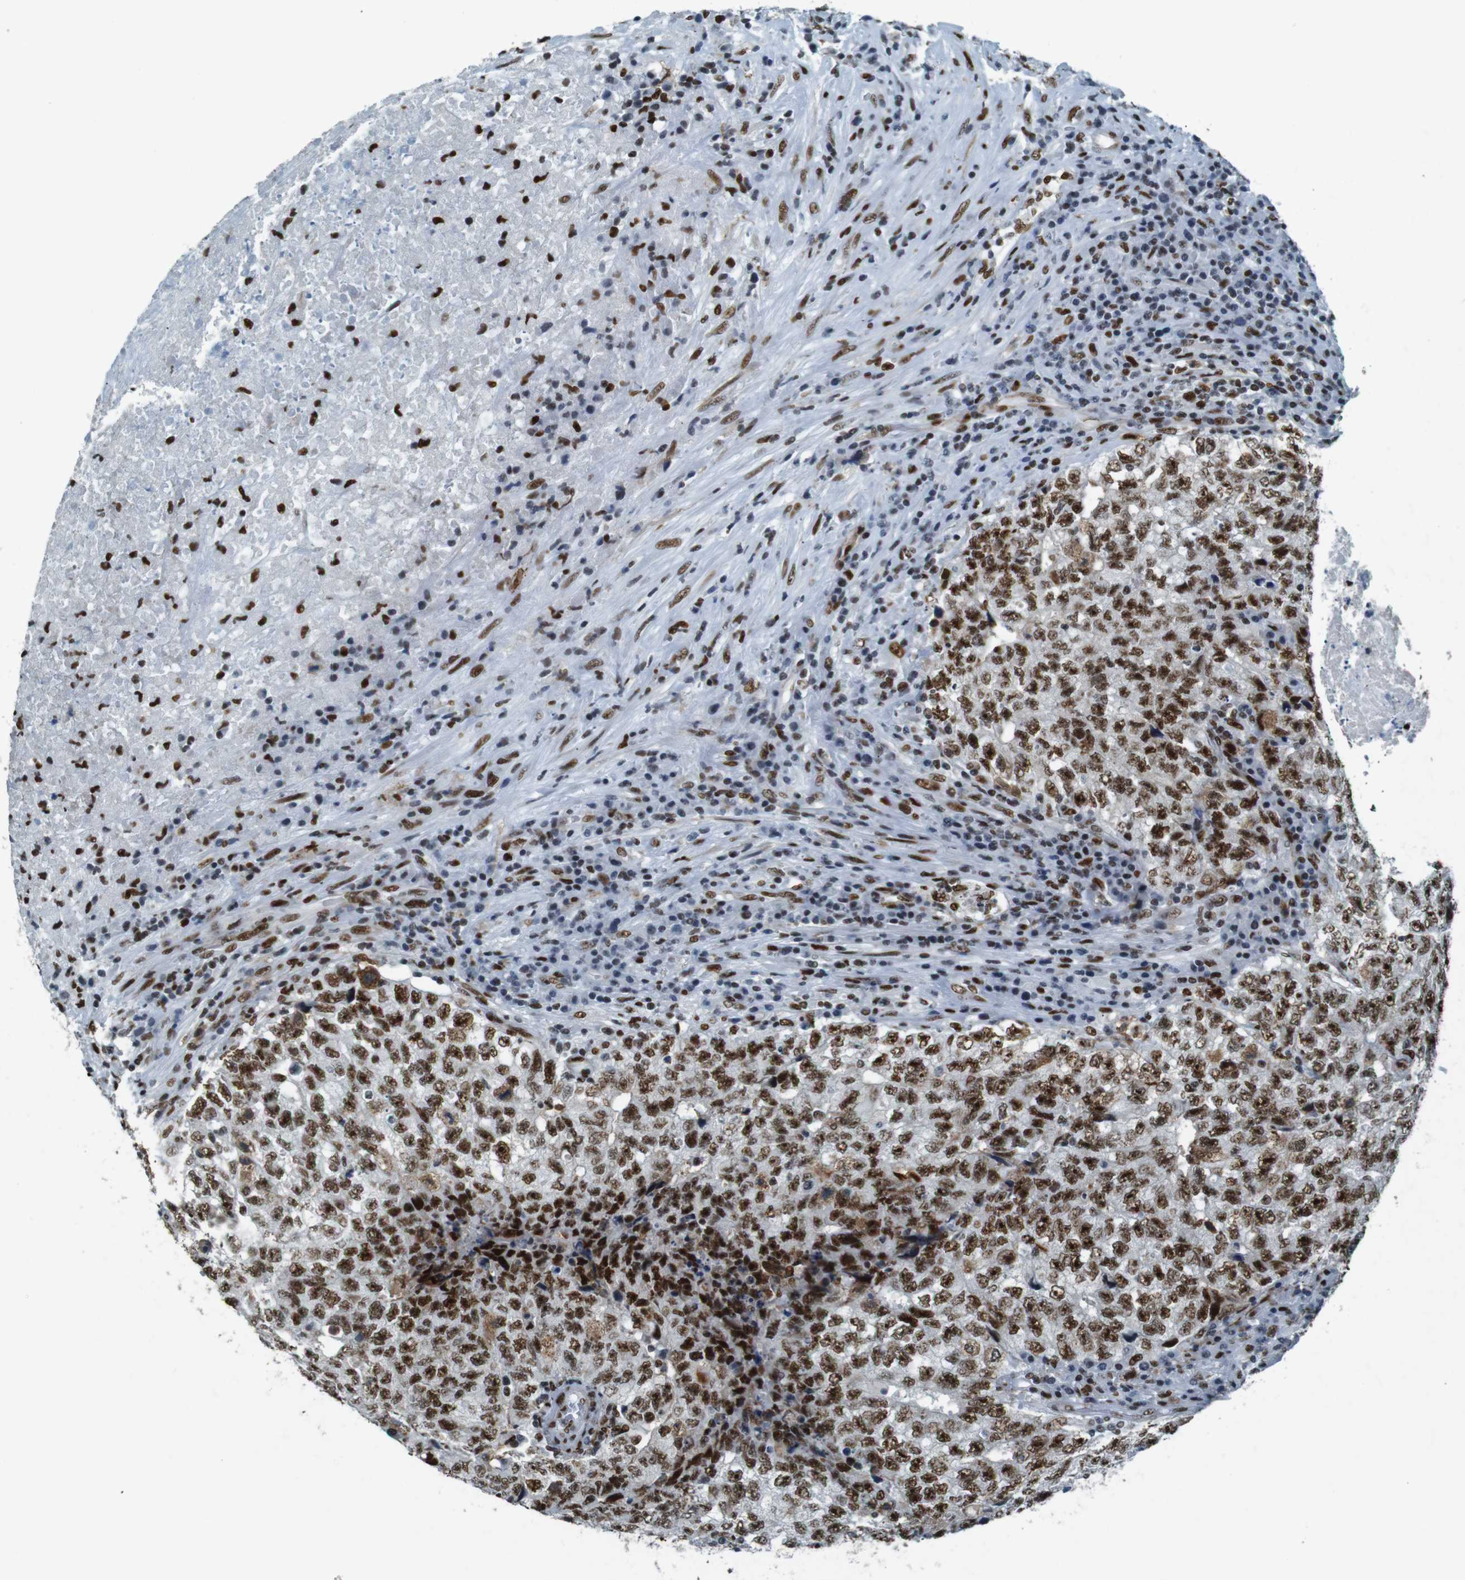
{"staining": {"intensity": "strong", "quantity": ">75%", "location": "nuclear"}, "tissue": "testis cancer", "cell_type": "Tumor cells", "image_type": "cancer", "snomed": [{"axis": "morphology", "description": "Necrosis, NOS"}, {"axis": "morphology", "description": "Carcinoma, Embryonal, NOS"}, {"axis": "topography", "description": "Testis"}], "caption": "Embryonal carcinoma (testis) stained with a brown dye reveals strong nuclear positive staining in approximately >75% of tumor cells.", "gene": "HEXIM1", "patient": {"sex": "male", "age": 19}}